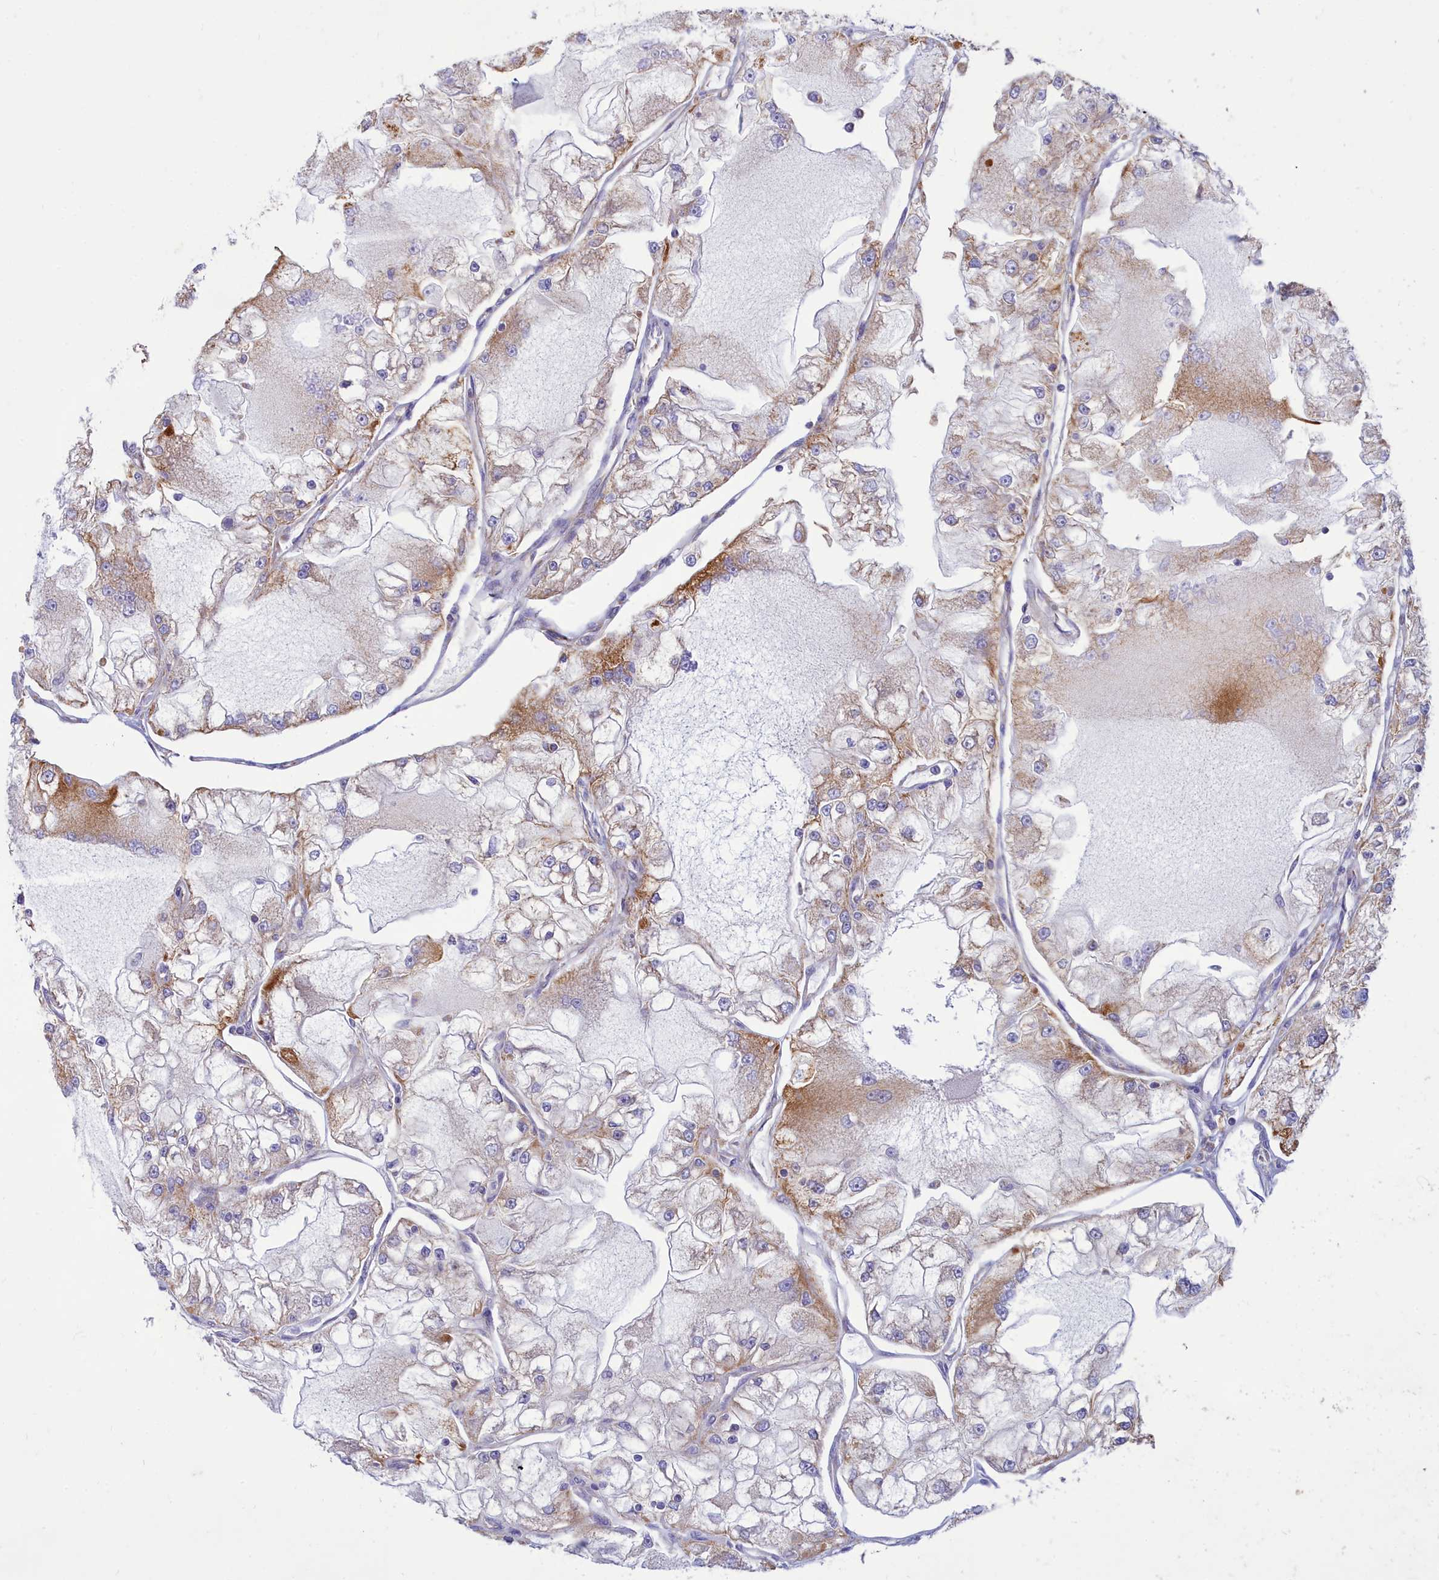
{"staining": {"intensity": "moderate", "quantity": "<25%", "location": "cytoplasmic/membranous"}, "tissue": "renal cancer", "cell_type": "Tumor cells", "image_type": "cancer", "snomed": [{"axis": "morphology", "description": "Adenocarcinoma, NOS"}, {"axis": "topography", "description": "Kidney"}], "caption": "Moderate cytoplasmic/membranous protein expression is present in about <25% of tumor cells in renal adenocarcinoma. (DAB IHC, brown staining for protein, blue staining for nuclei).", "gene": "TMEM30B", "patient": {"sex": "female", "age": 72}}